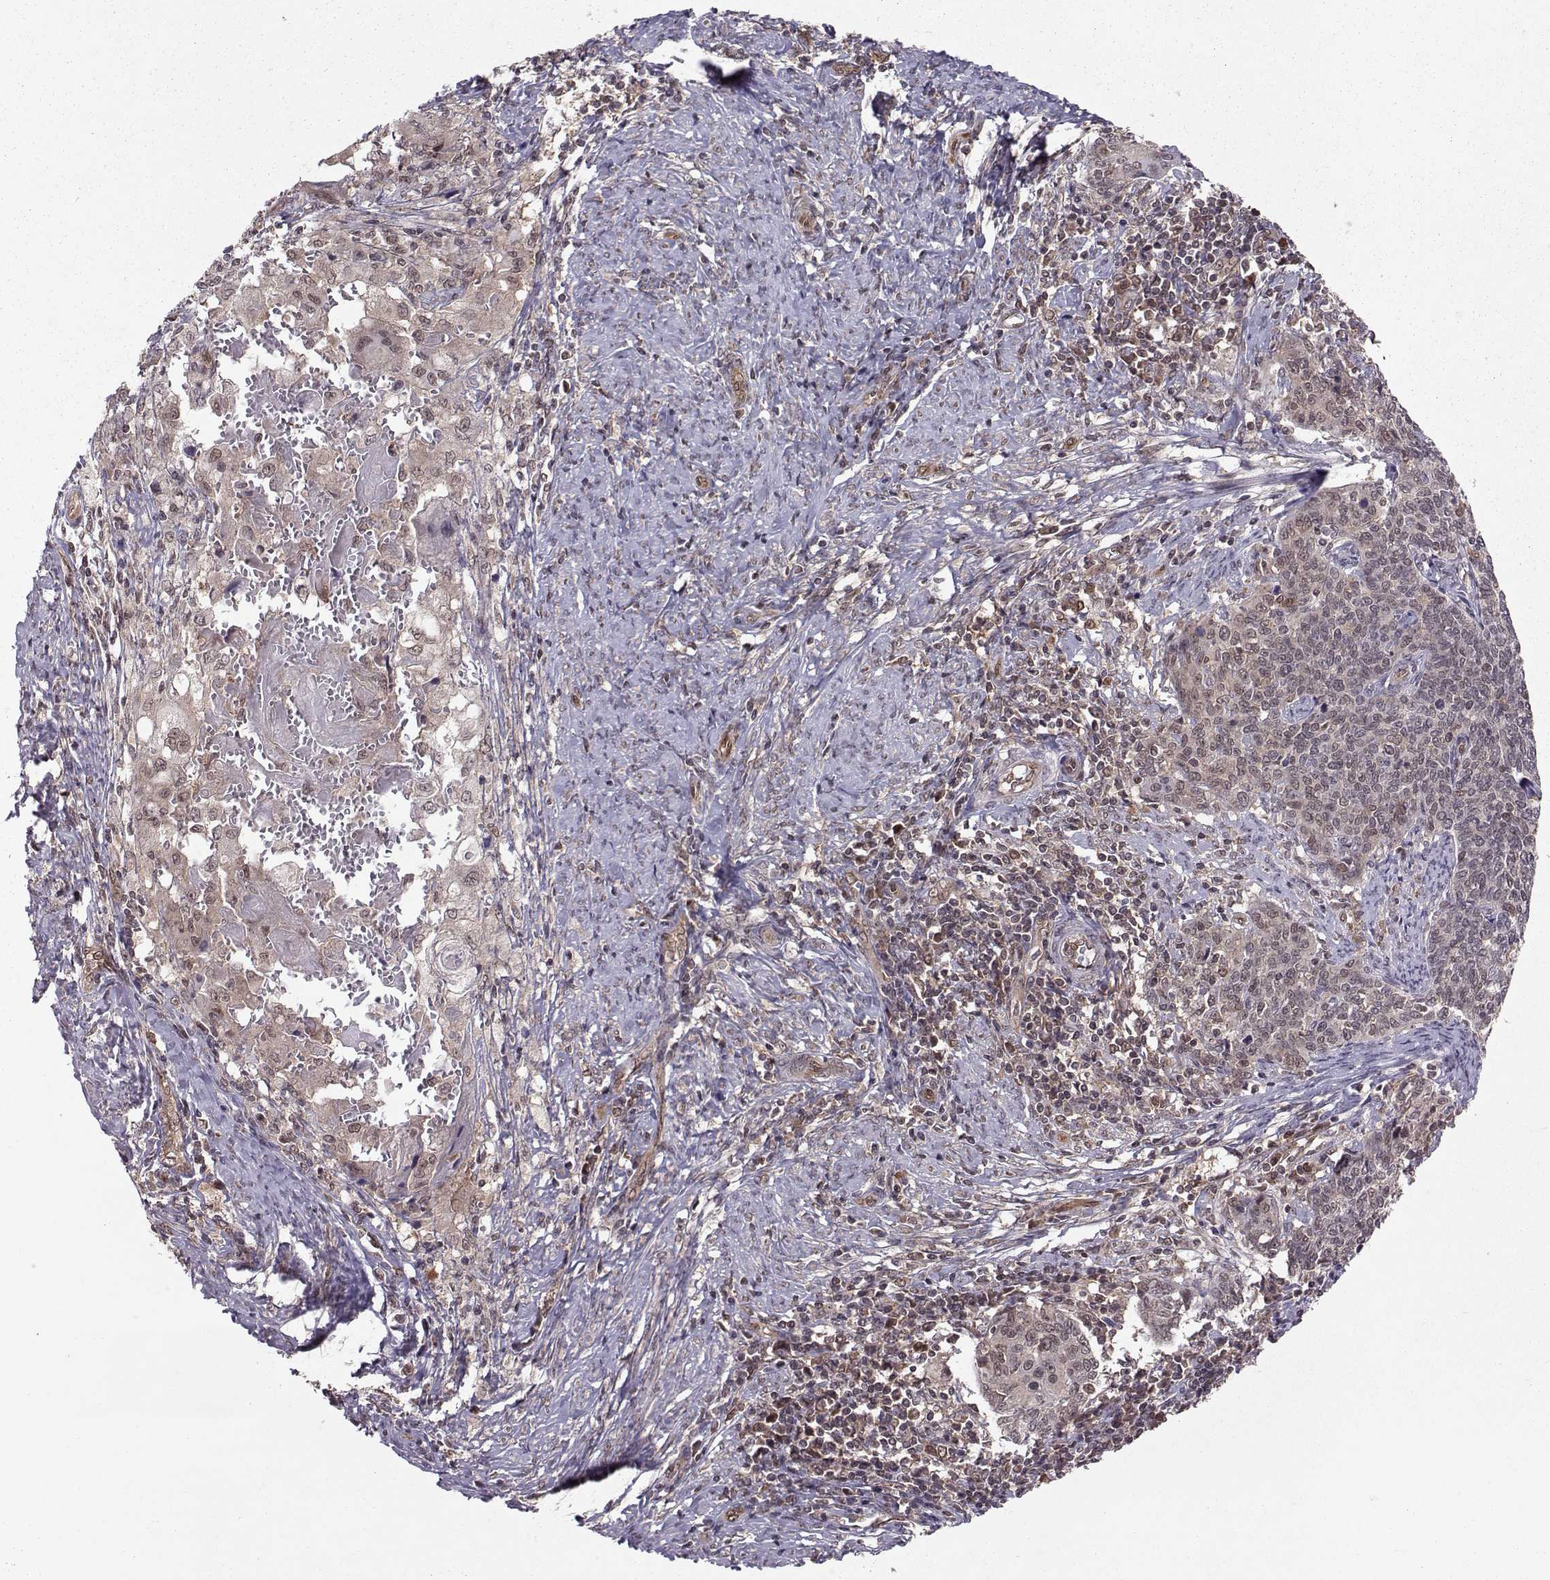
{"staining": {"intensity": "weak", "quantity": "<25%", "location": "cytoplasmic/membranous"}, "tissue": "cervical cancer", "cell_type": "Tumor cells", "image_type": "cancer", "snomed": [{"axis": "morphology", "description": "Squamous cell carcinoma, NOS"}, {"axis": "topography", "description": "Cervix"}], "caption": "Tumor cells show no significant protein staining in cervical cancer.", "gene": "PPP2R2A", "patient": {"sex": "female", "age": 39}}